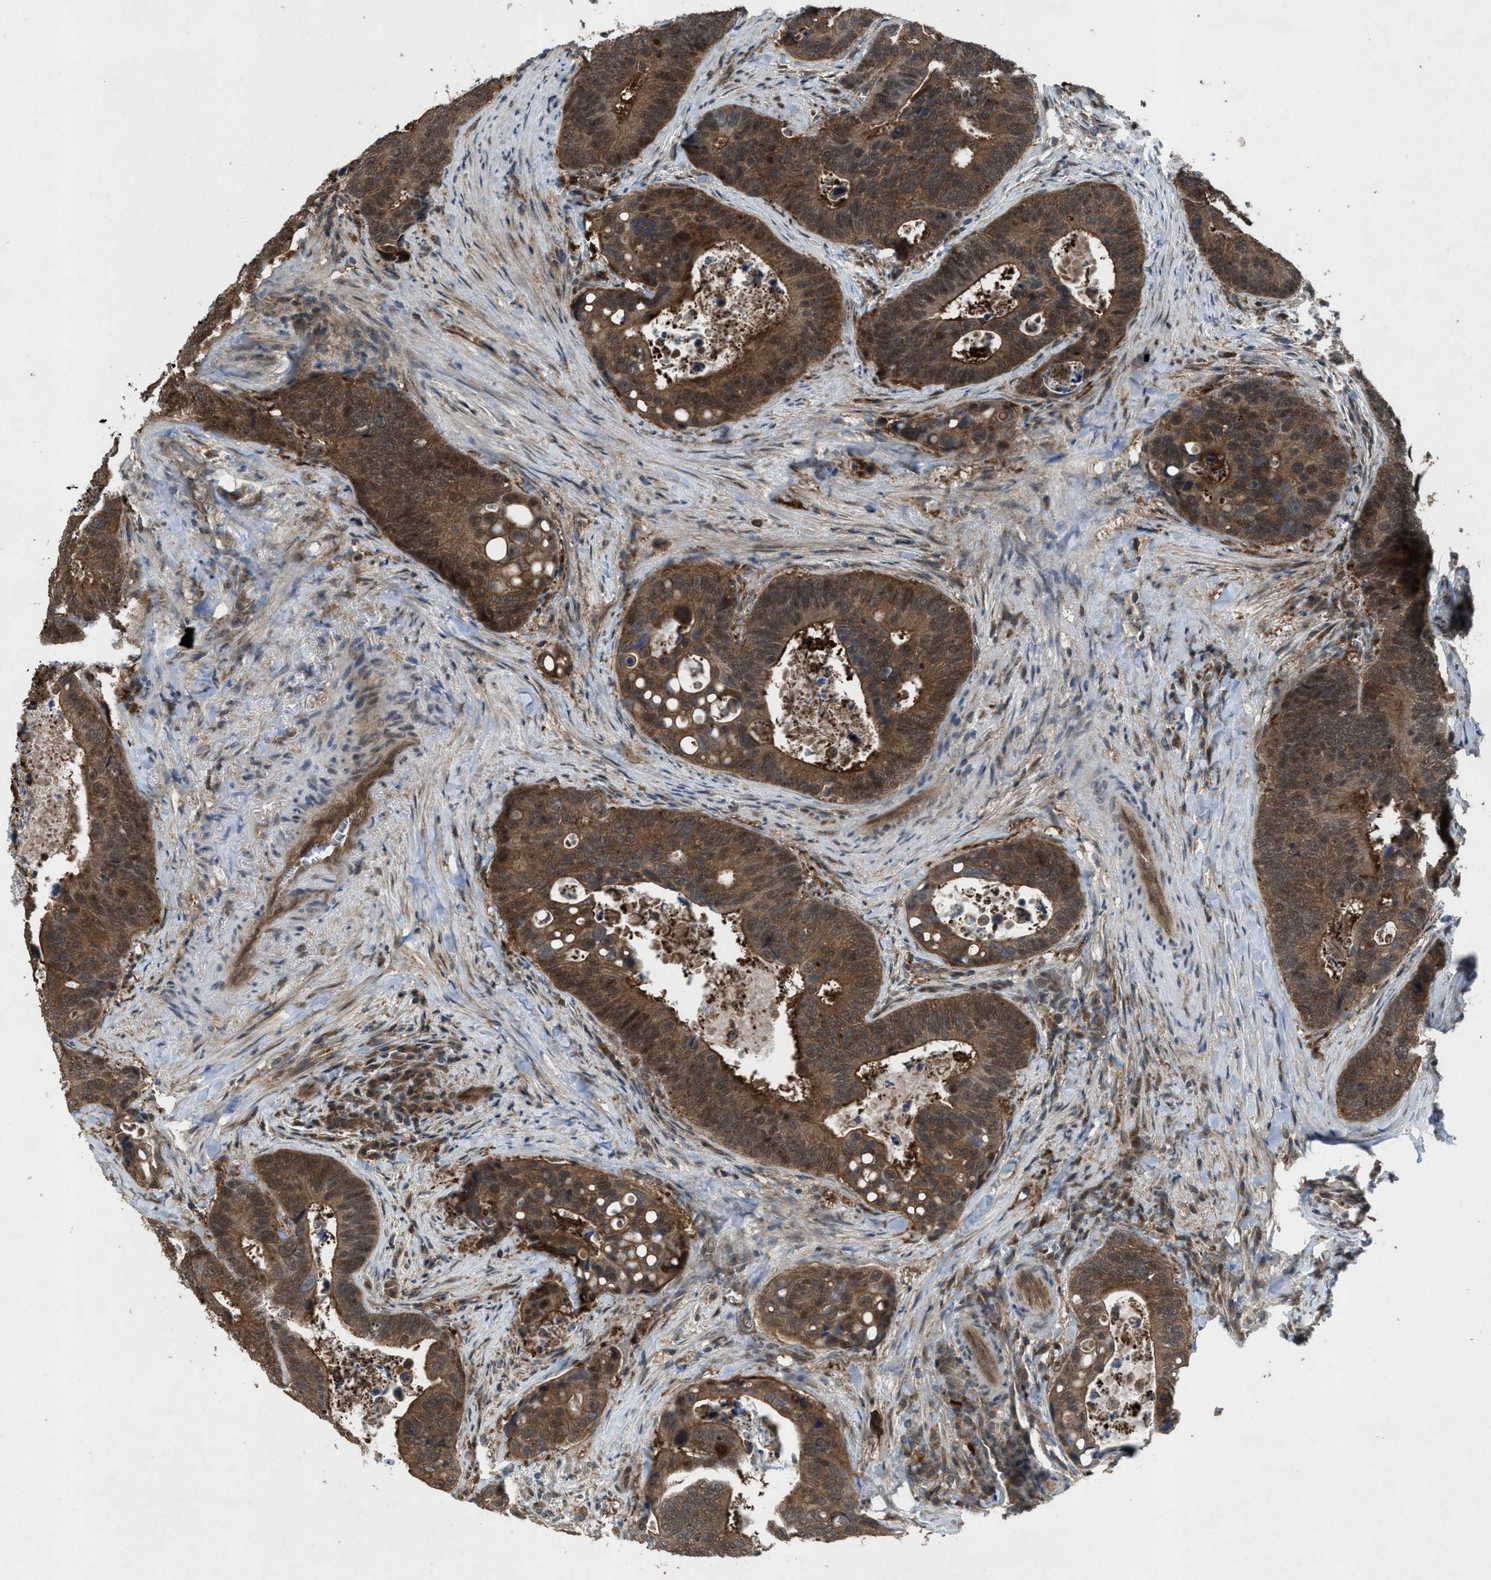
{"staining": {"intensity": "moderate", "quantity": ">75%", "location": "cytoplasmic/membranous,nuclear"}, "tissue": "colorectal cancer", "cell_type": "Tumor cells", "image_type": "cancer", "snomed": [{"axis": "morphology", "description": "Inflammation, NOS"}, {"axis": "morphology", "description": "Adenocarcinoma, NOS"}, {"axis": "topography", "description": "Colon"}], "caption": "DAB immunohistochemical staining of colorectal cancer exhibits moderate cytoplasmic/membranous and nuclear protein staining in approximately >75% of tumor cells. (IHC, brightfield microscopy, high magnification).", "gene": "PLAA", "patient": {"sex": "male", "age": 72}}